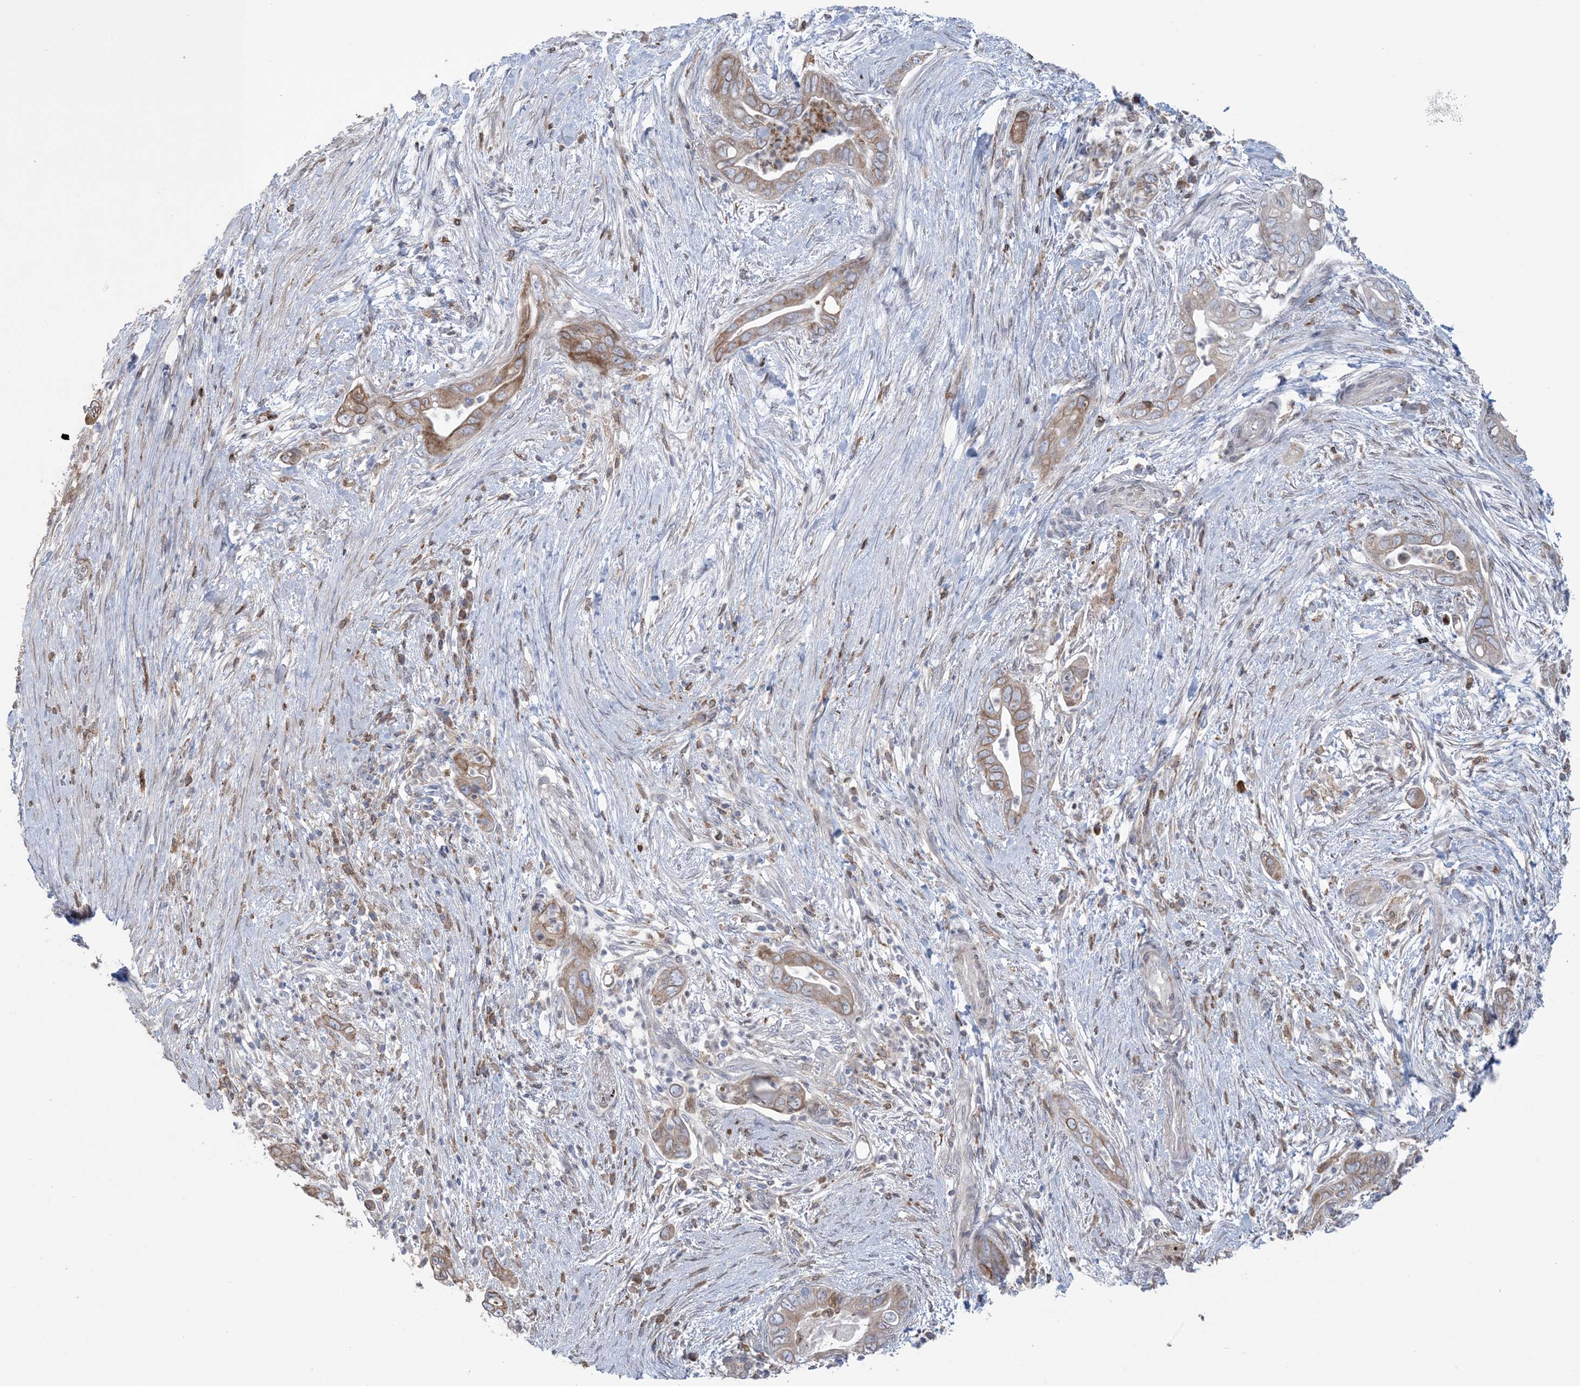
{"staining": {"intensity": "moderate", "quantity": ">75%", "location": "cytoplasmic/membranous"}, "tissue": "pancreatic cancer", "cell_type": "Tumor cells", "image_type": "cancer", "snomed": [{"axis": "morphology", "description": "Adenocarcinoma, NOS"}, {"axis": "topography", "description": "Pancreas"}], "caption": "Human adenocarcinoma (pancreatic) stained with a brown dye exhibits moderate cytoplasmic/membranous positive expression in approximately >75% of tumor cells.", "gene": "SHANK1", "patient": {"sex": "male", "age": 75}}